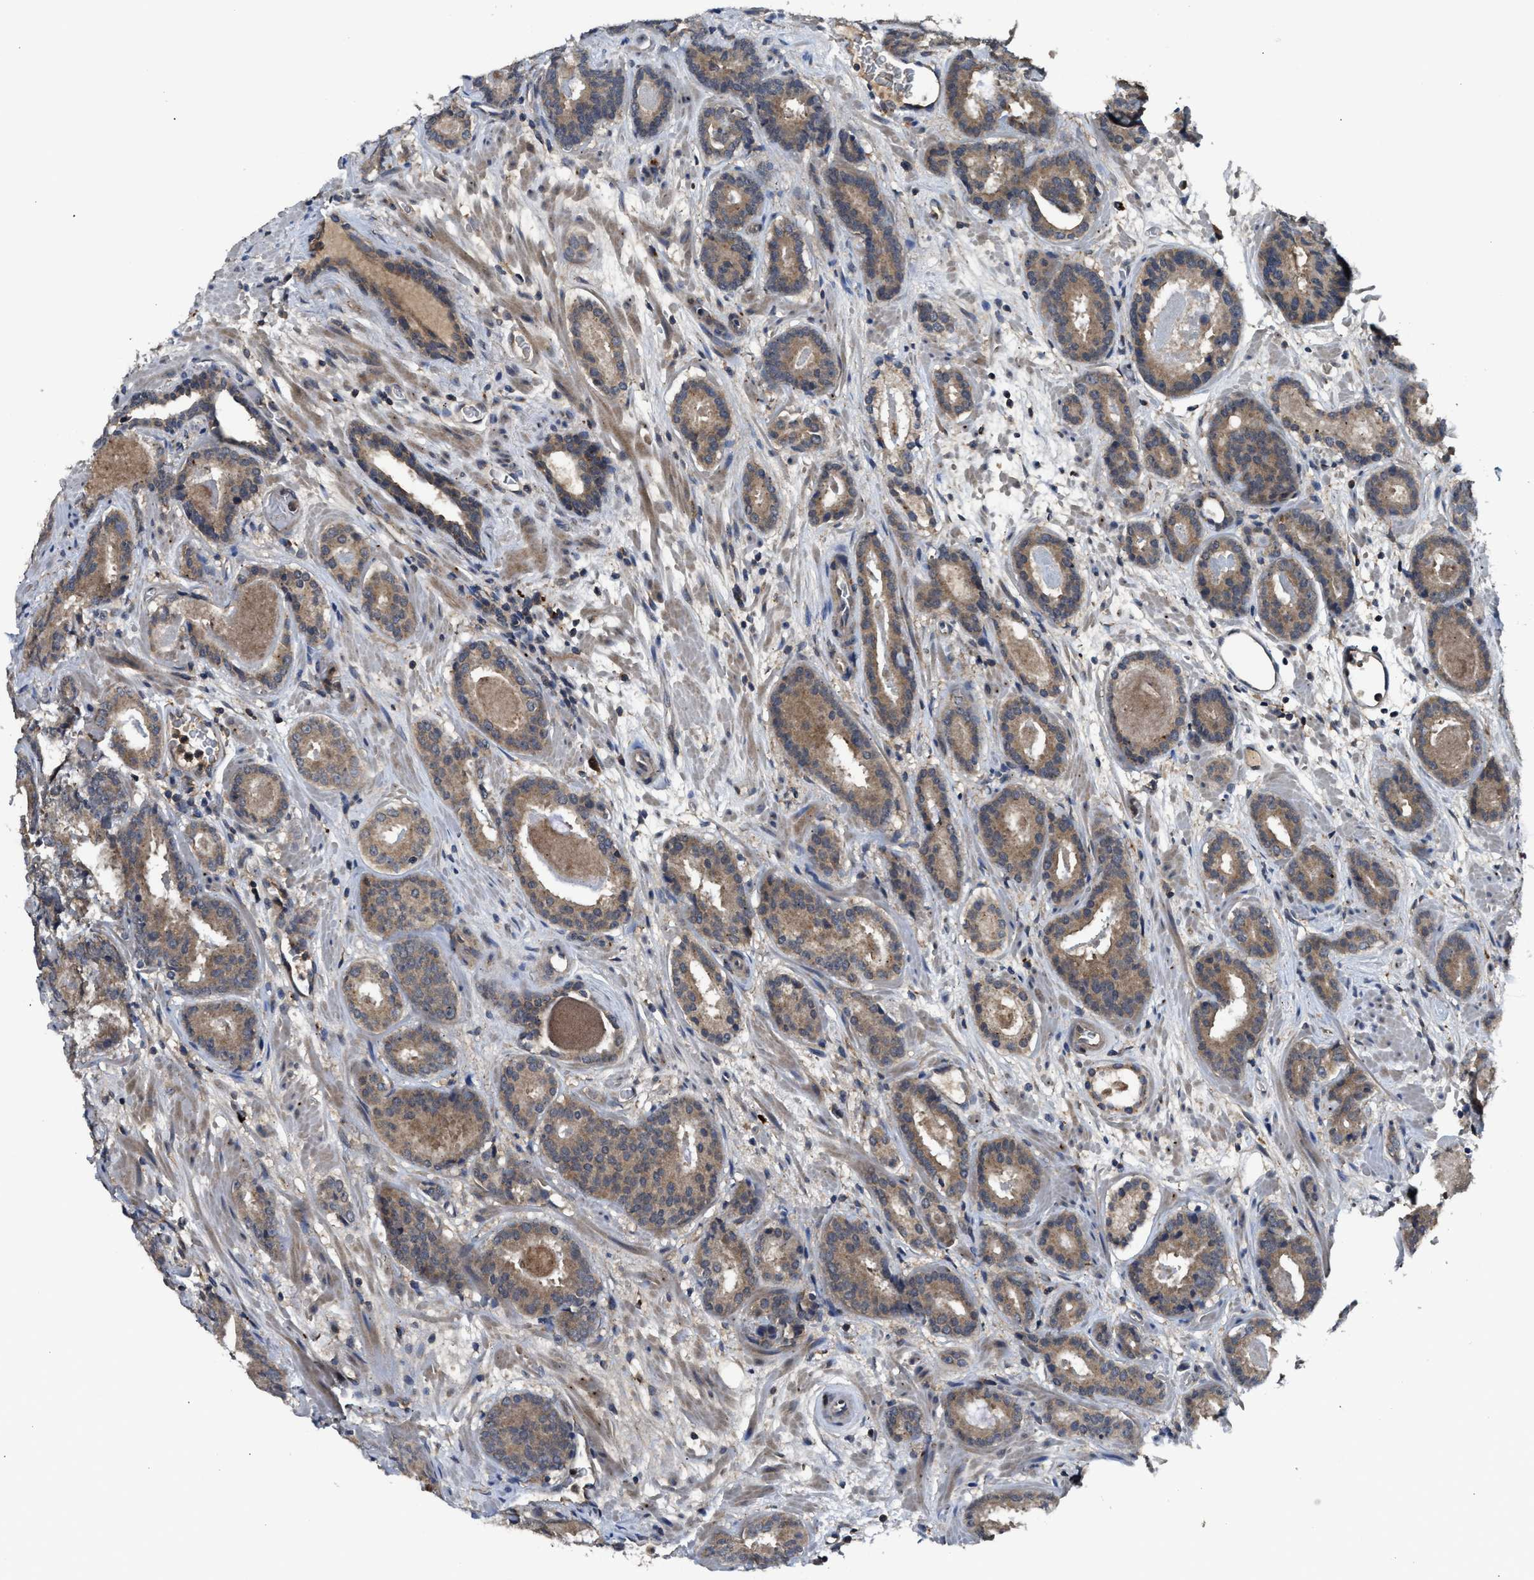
{"staining": {"intensity": "moderate", "quantity": ">75%", "location": "cytoplasmic/membranous"}, "tissue": "prostate cancer", "cell_type": "Tumor cells", "image_type": "cancer", "snomed": [{"axis": "morphology", "description": "Adenocarcinoma, Low grade"}, {"axis": "topography", "description": "Prostate"}], "caption": "Low-grade adenocarcinoma (prostate) stained with DAB immunohistochemistry demonstrates medium levels of moderate cytoplasmic/membranous expression in about >75% of tumor cells.", "gene": "PDE7A", "patient": {"sex": "male", "age": 69}}